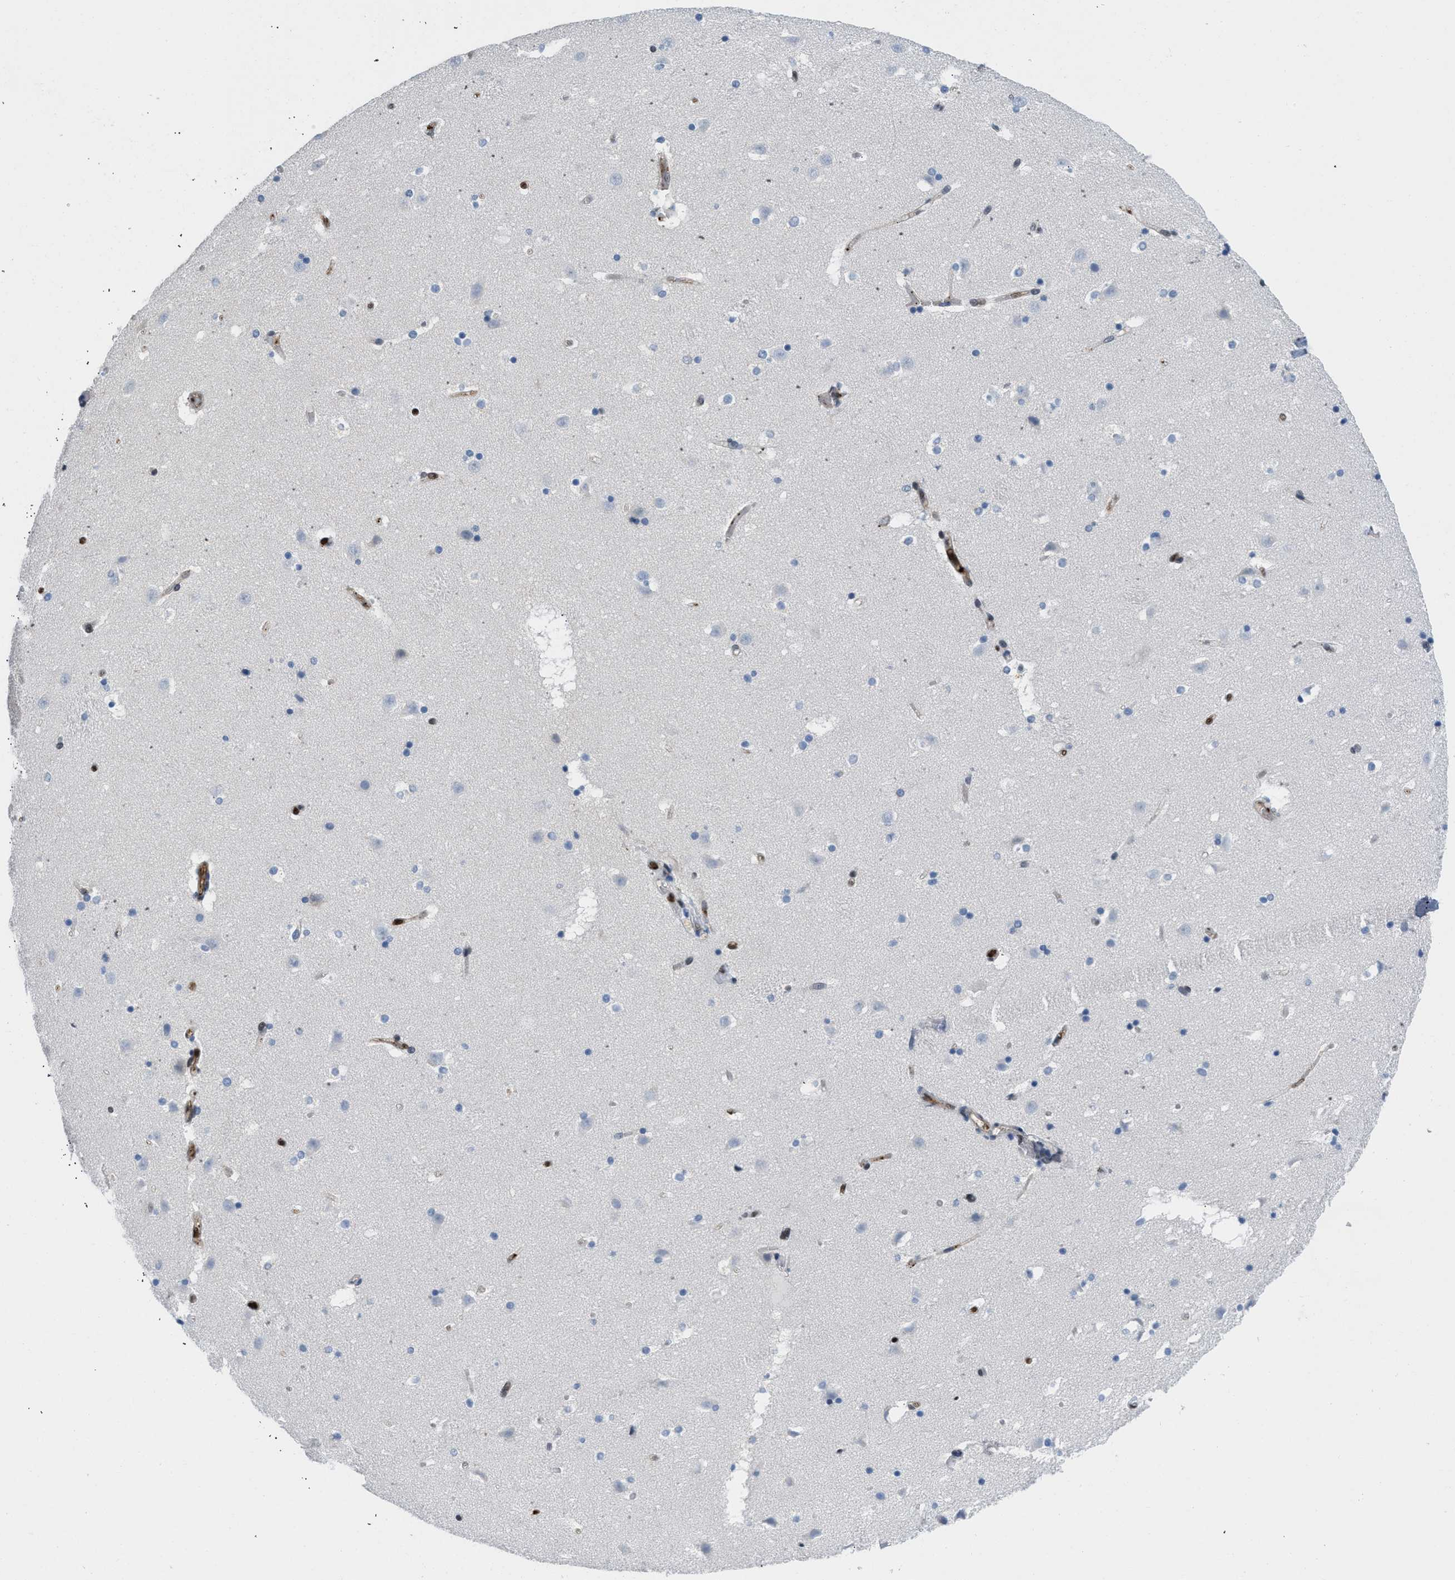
{"staining": {"intensity": "negative", "quantity": "none", "location": "none"}, "tissue": "caudate", "cell_type": "Glial cells", "image_type": "normal", "snomed": [{"axis": "morphology", "description": "Normal tissue, NOS"}, {"axis": "topography", "description": "Lateral ventricle wall"}], "caption": "Unremarkable caudate was stained to show a protein in brown. There is no significant staining in glial cells. (Stains: DAB (3,3'-diaminobenzidine) immunohistochemistry with hematoxylin counter stain, Microscopy: brightfield microscopy at high magnification).", "gene": "LEF1", "patient": {"sex": "male", "age": 45}}